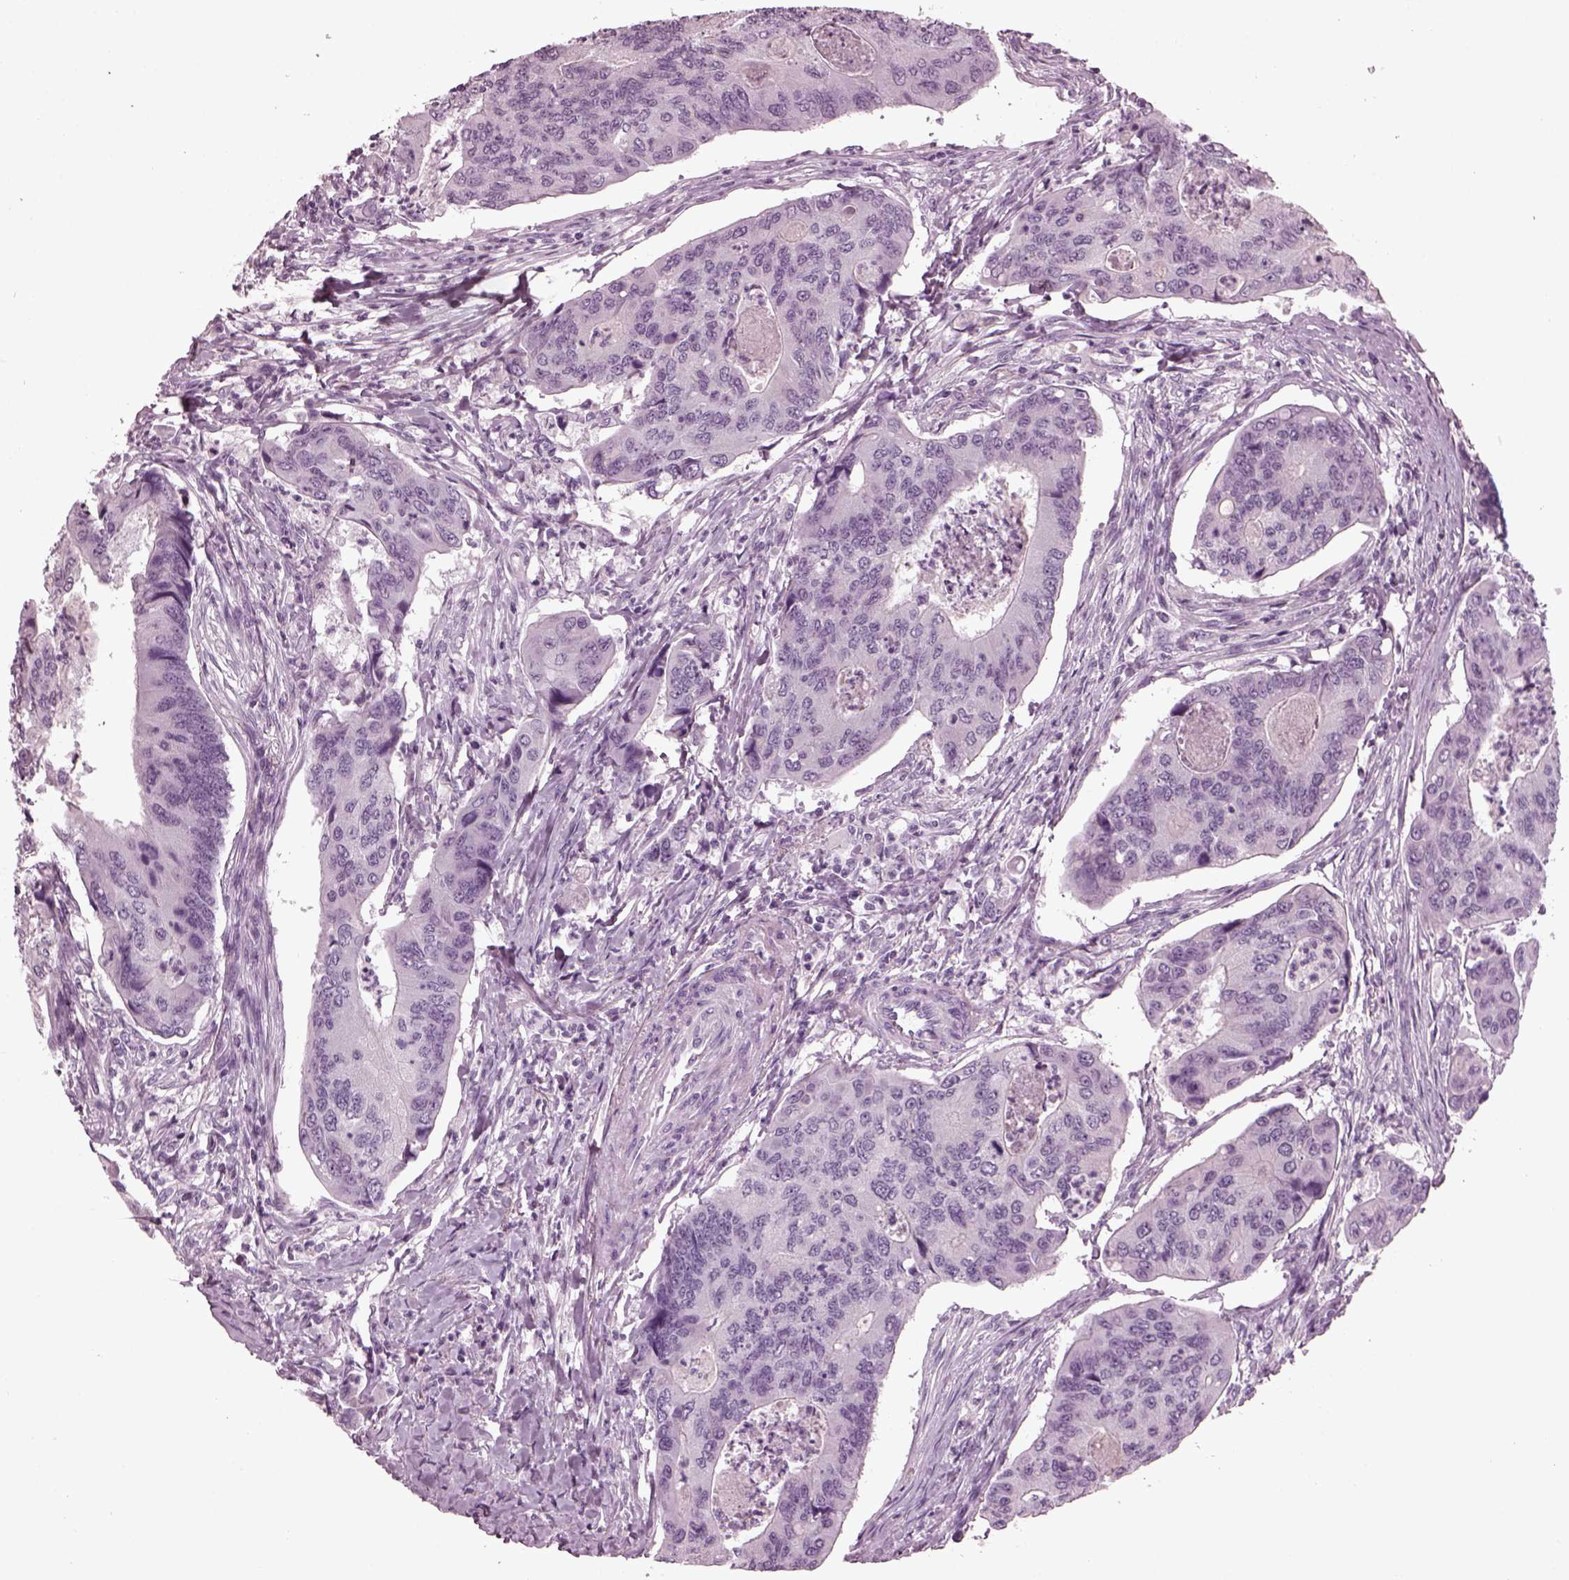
{"staining": {"intensity": "negative", "quantity": "none", "location": "none"}, "tissue": "colorectal cancer", "cell_type": "Tumor cells", "image_type": "cancer", "snomed": [{"axis": "morphology", "description": "Adenocarcinoma, NOS"}, {"axis": "topography", "description": "Colon"}], "caption": "This histopathology image is of adenocarcinoma (colorectal) stained with immunohistochemistry (IHC) to label a protein in brown with the nuclei are counter-stained blue. There is no expression in tumor cells.", "gene": "SLC6A17", "patient": {"sex": "female", "age": 67}}